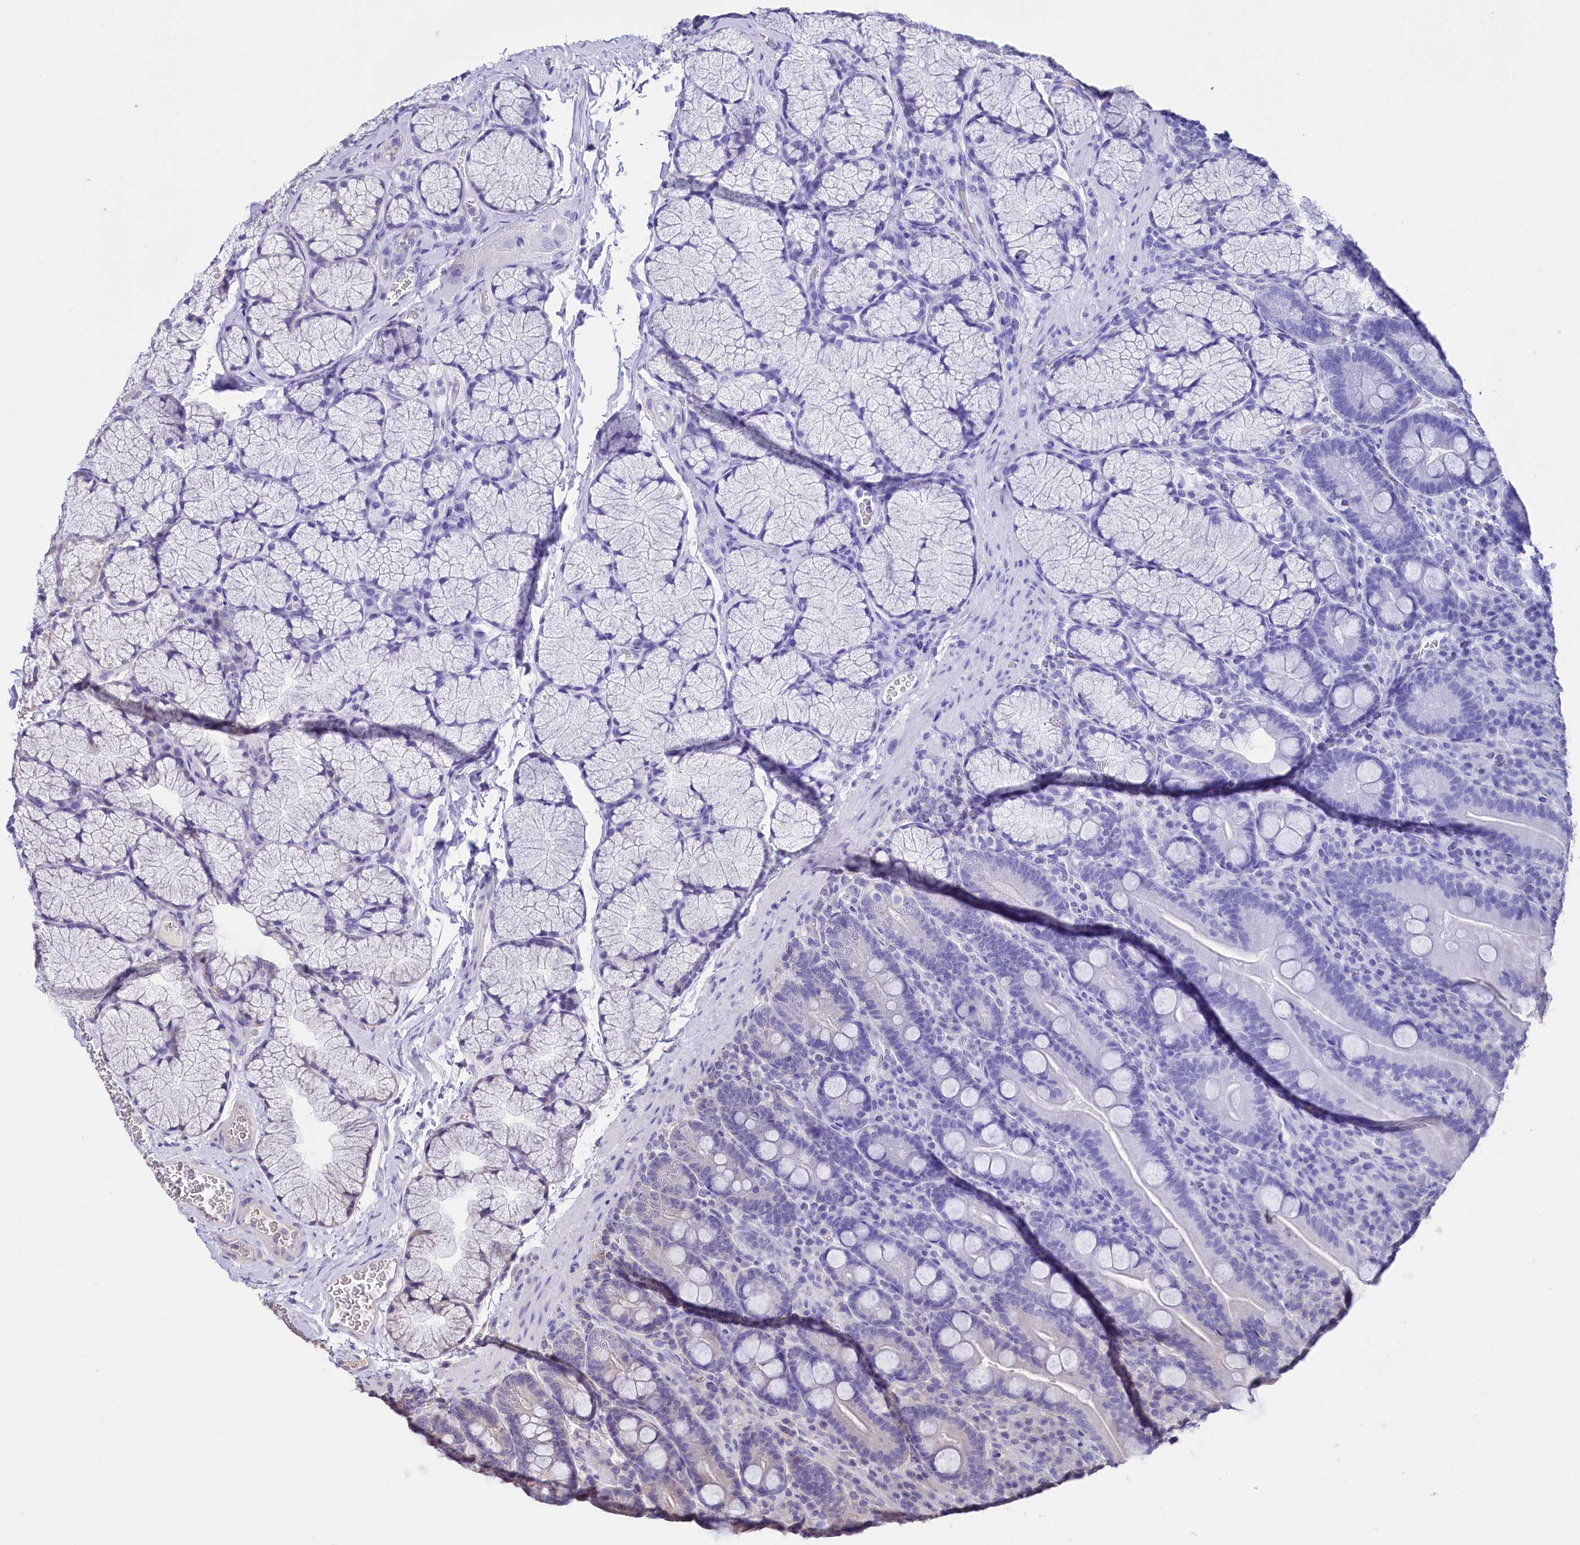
{"staining": {"intensity": "negative", "quantity": "none", "location": "none"}, "tissue": "duodenum", "cell_type": "Glandular cells", "image_type": "normal", "snomed": [{"axis": "morphology", "description": "Normal tissue, NOS"}, {"axis": "topography", "description": "Duodenum"}], "caption": "A photomicrograph of duodenum stained for a protein shows no brown staining in glandular cells. (DAB (3,3'-diaminobenzidine) IHC, high magnification).", "gene": "RPUSD3", "patient": {"sex": "male", "age": 35}}